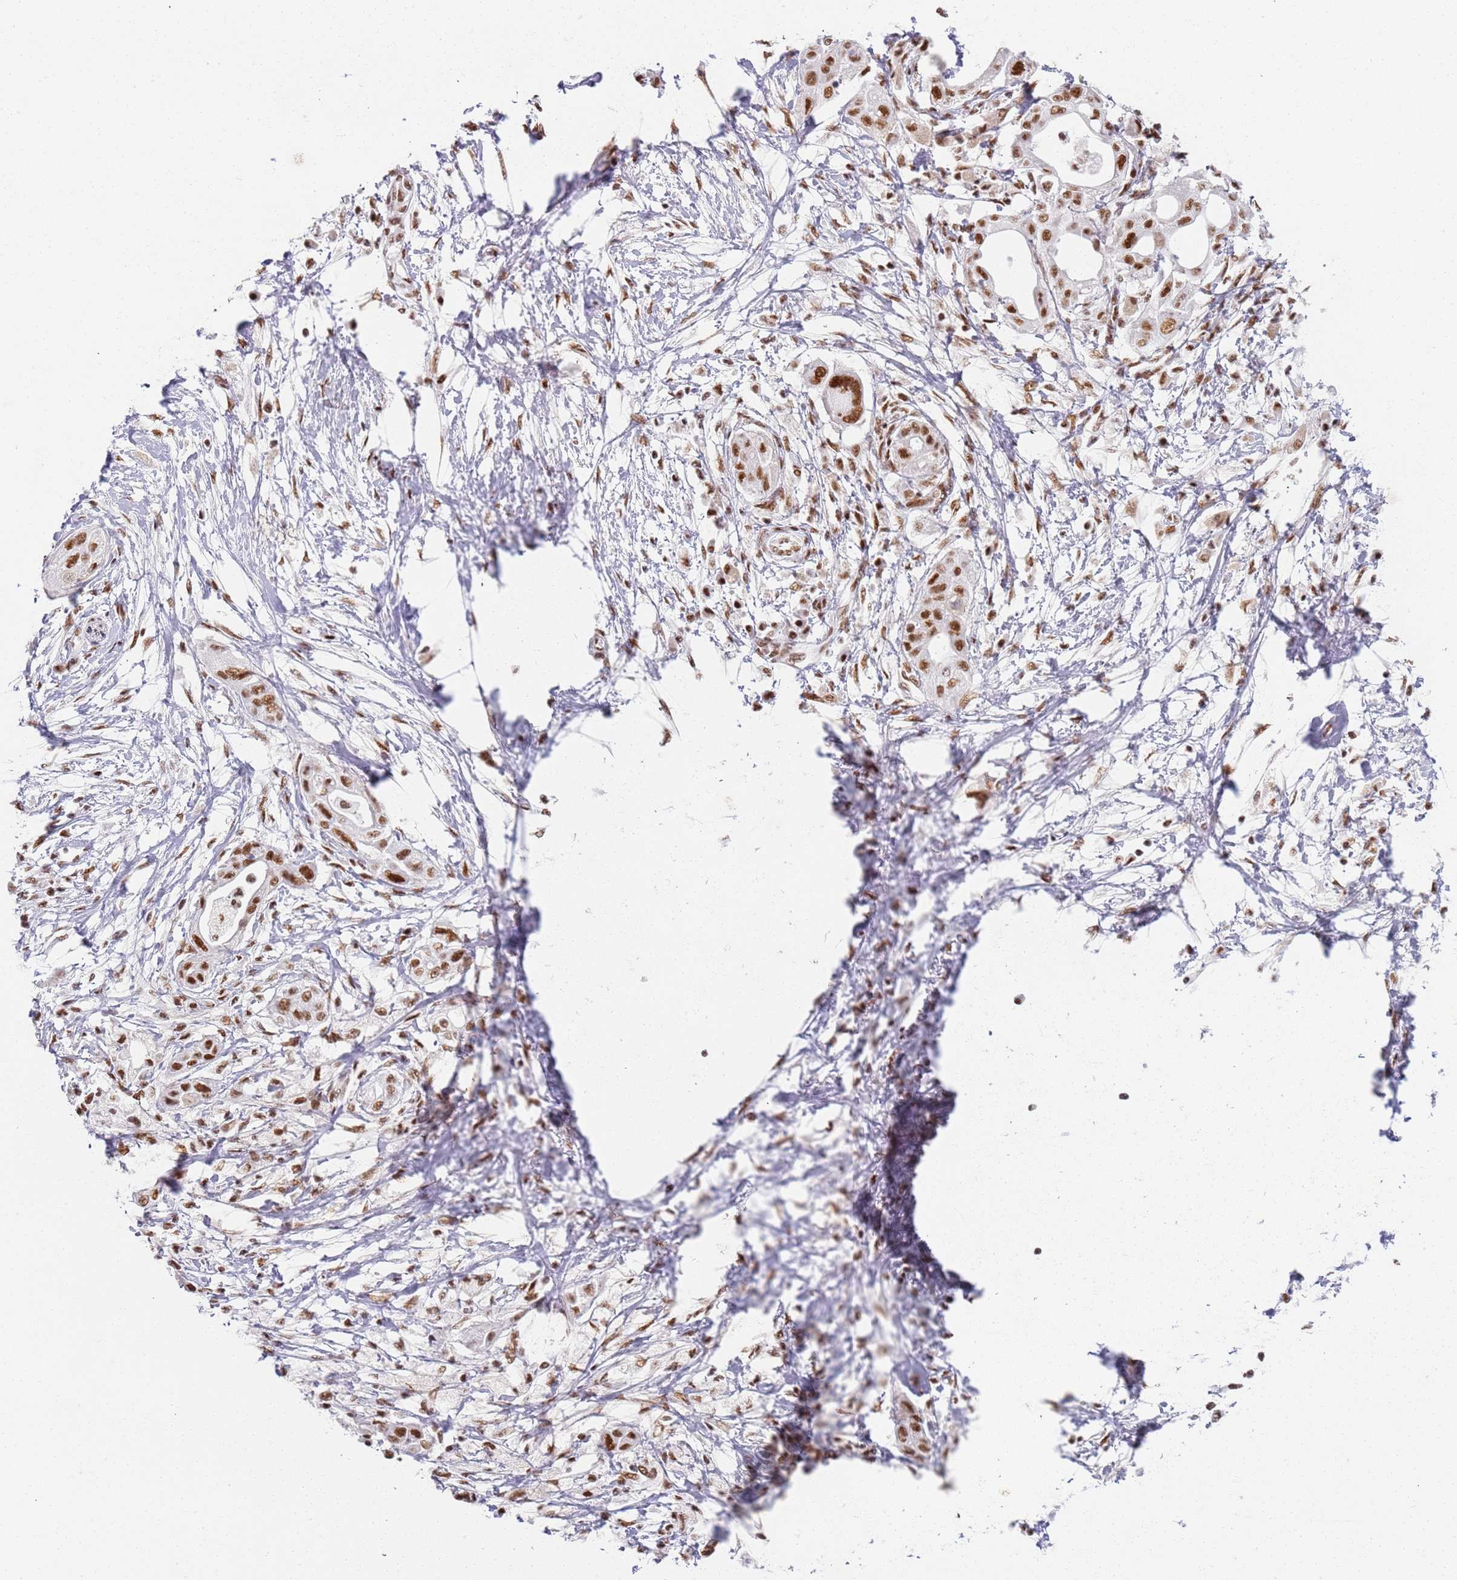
{"staining": {"intensity": "moderate", "quantity": ">75%", "location": "nuclear"}, "tissue": "pancreatic cancer", "cell_type": "Tumor cells", "image_type": "cancer", "snomed": [{"axis": "morphology", "description": "Adenocarcinoma, NOS"}, {"axis": "topography", "description": "Pancreas"}], "caption": "DAB (3,3'-diaminobenzidine) immunohistochemical staining of pancreatic cancer reveals moderate nuclear protein positivity in approximately >75% of tumor cells. (IHC, brightfield microscopy, high magnification).", "gene": "AKAP8L", "patient": {"sex": "male", "age": 68}}